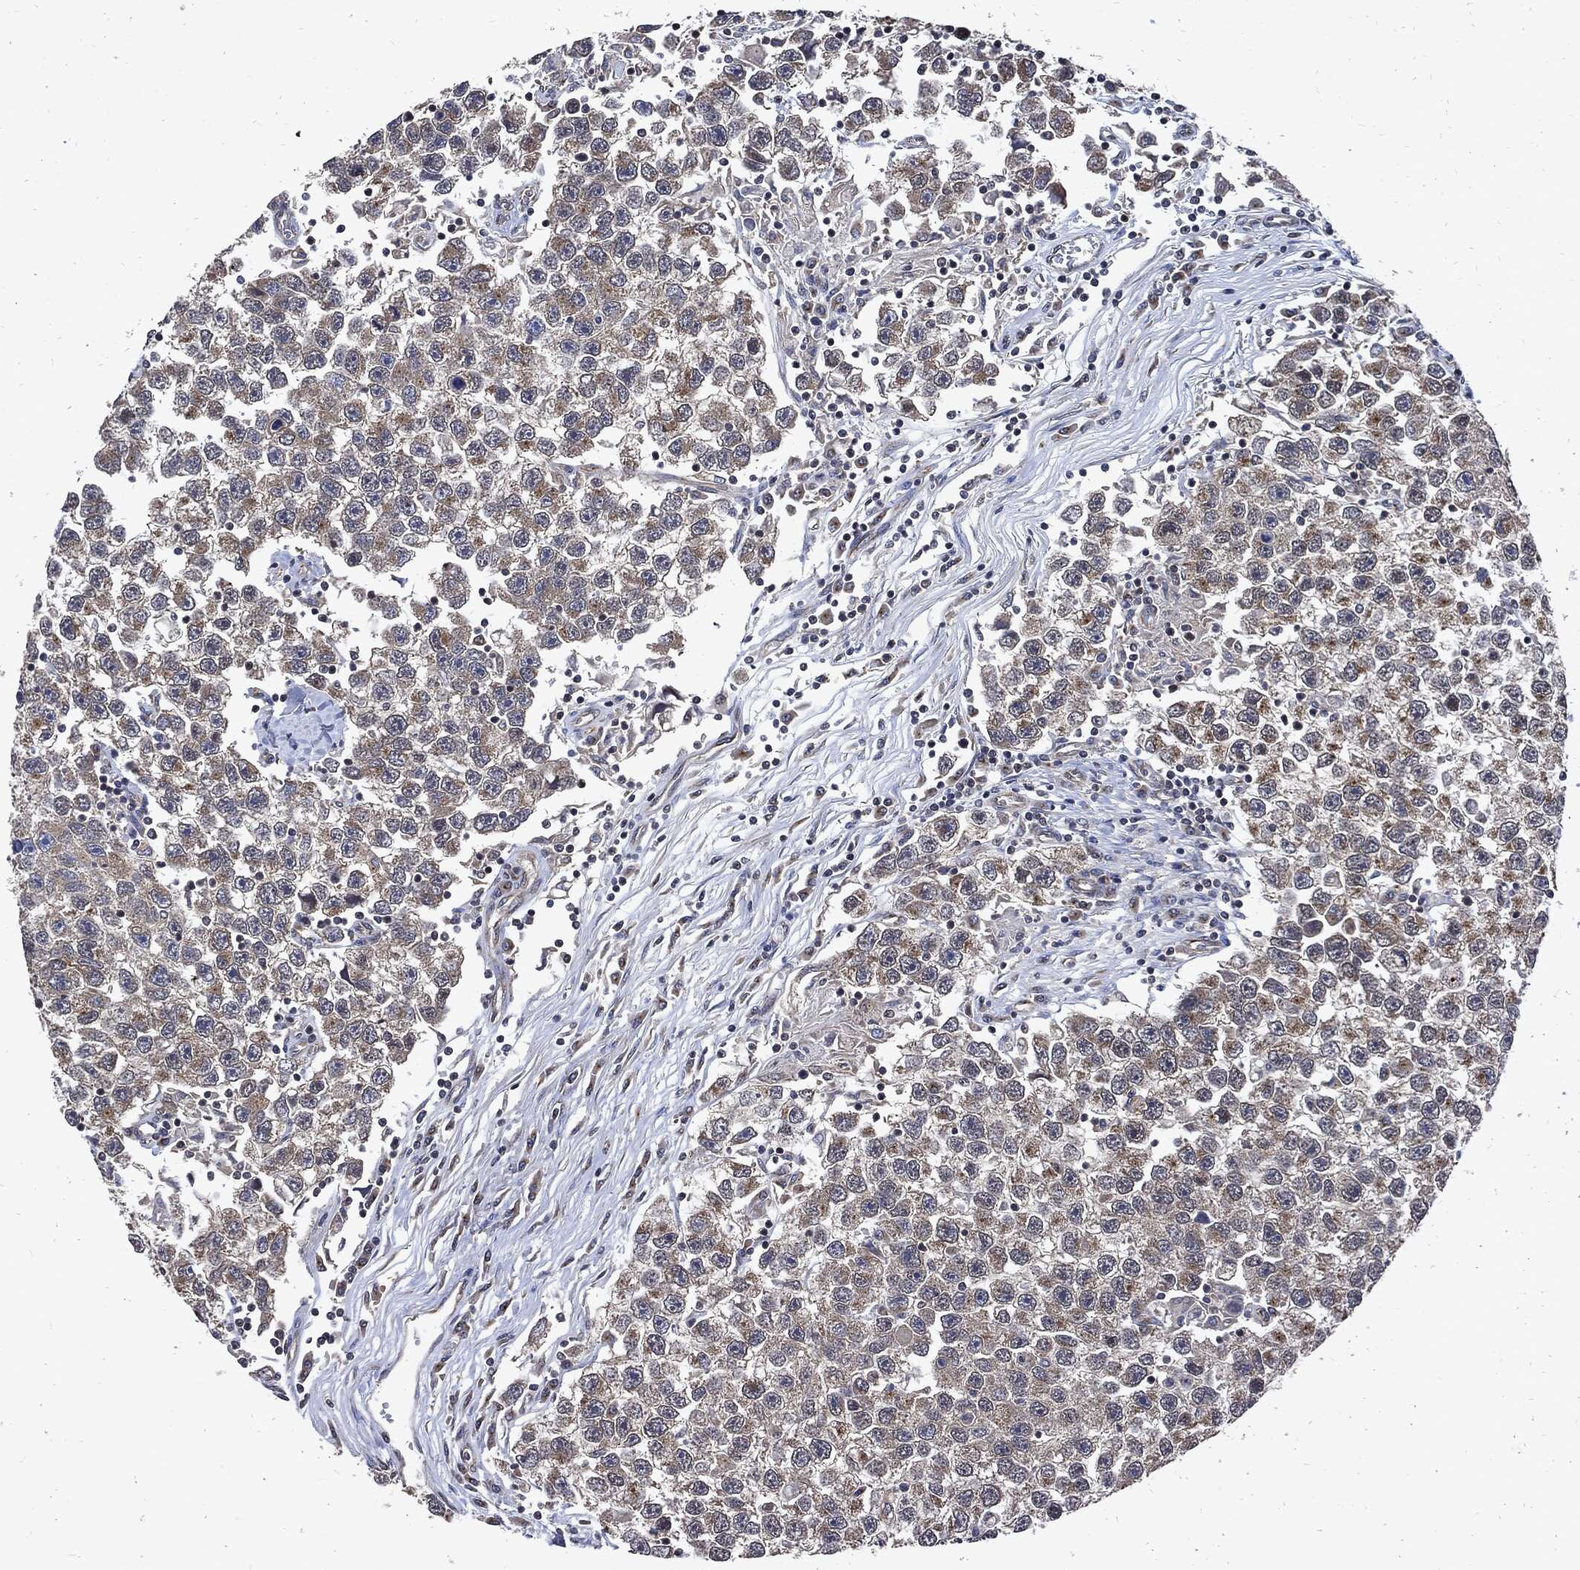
{"staining": {"intensity": "weak", "quantity": "<25%", "location": "cytoplasmic/membranous"}, "tissue": "testis cancer", "cell_type": "Tumor cells", "image_type": "cancer", "snomed": [{"axis": "morphology", "description": "Seminoma, NOS"}, {"axis": "topography", "description": "Testis"}], "caption": "An immunohistochemistry (IHC) photomicrograph of testis seminoma is shown. There is no staining in tumor cells of testis seminoma.", "gene": "DCTN1", "patient": {"sex": "male", "age": 26}}